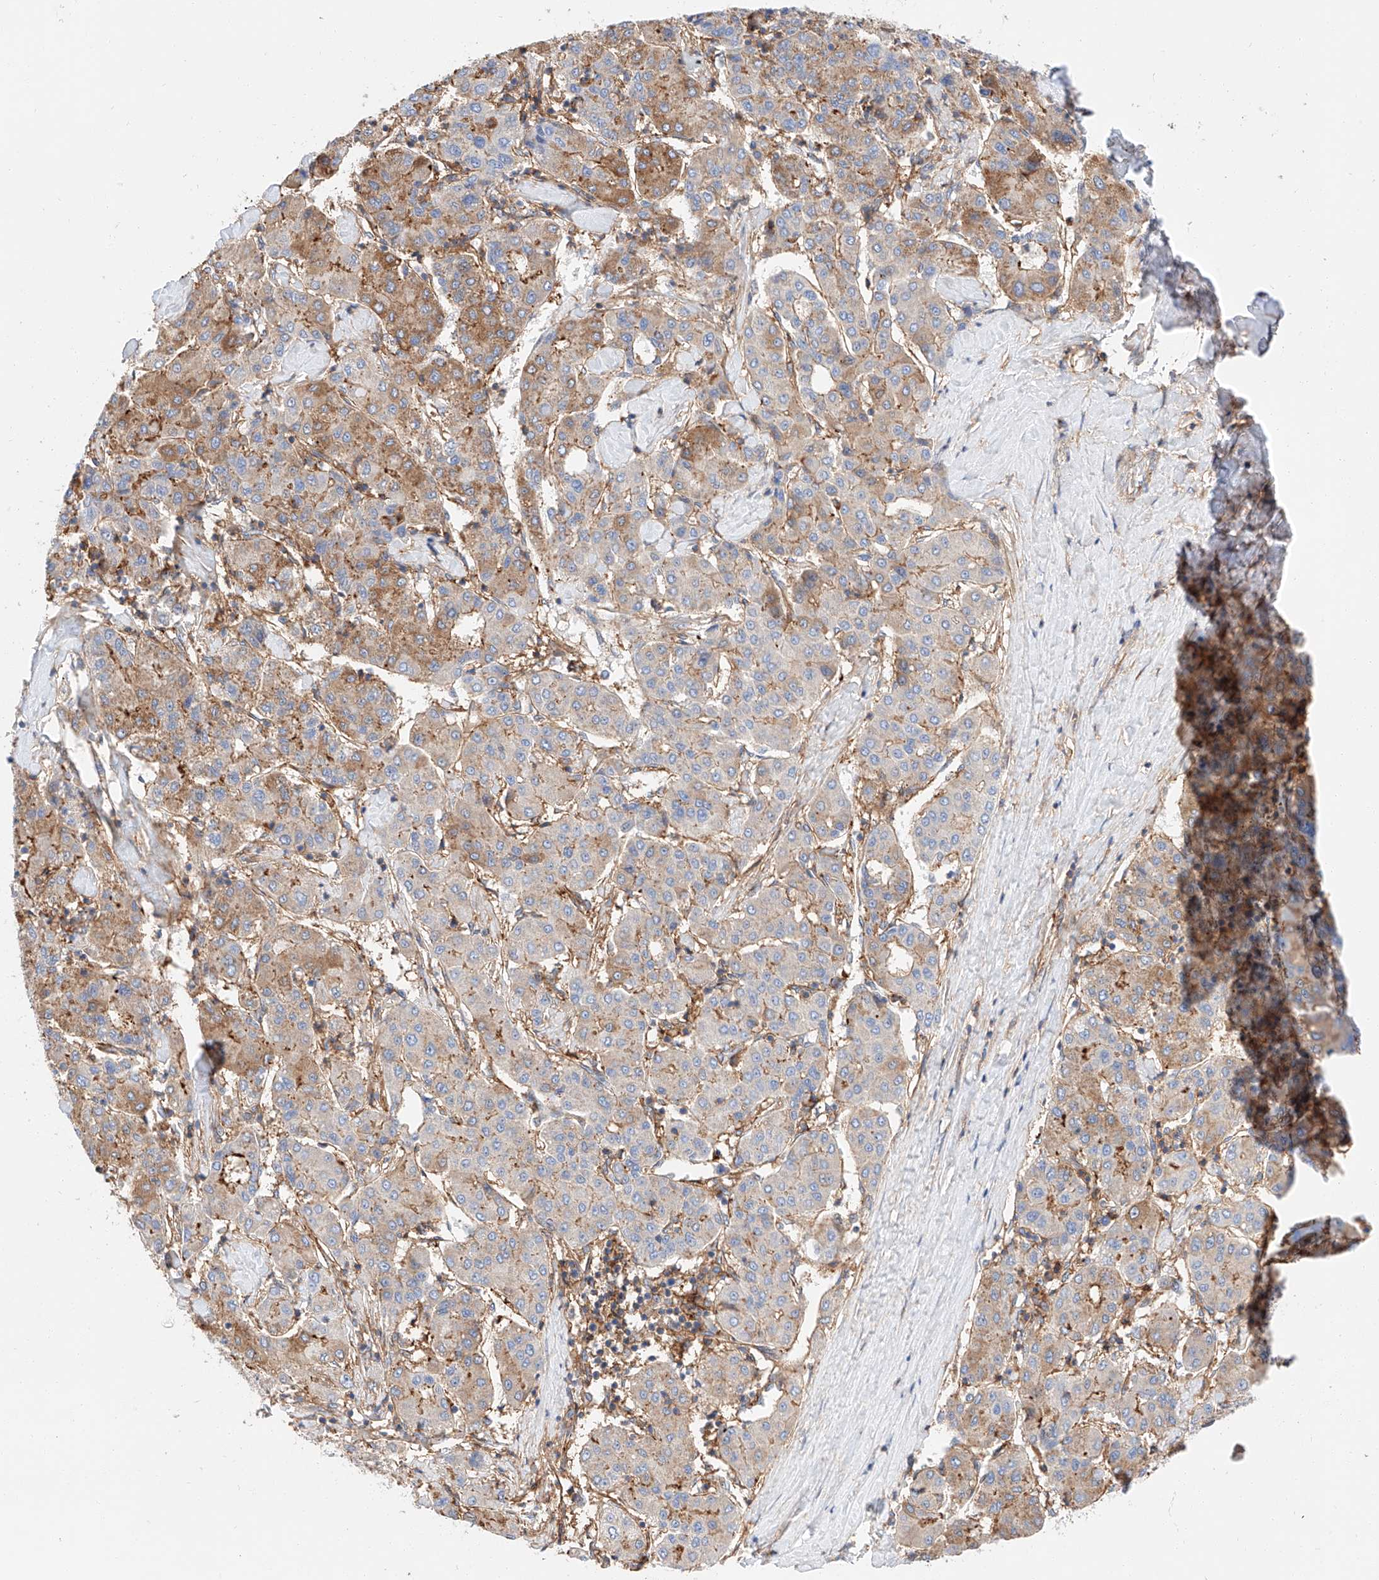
{"staining": {"intensity": "moderate", "quantity": "<25%", "location": "cytoplasmic/membranous"}, "tissue": "liver cancer", "cell_type": "Tumor cells", "image_type": "cancer", "snomed": [{"axis": "morphology", "description": "Carcinoma, Hepatocellular, NOS"}, {"axis": "topography", "description": "Liver"}], "caption": "An image of liver cancer stained for a protein displays moderate cytoplasmic/membranous brown staining in tumor cells.", "gene": "HAUS4", "patient": {"sex": "male", "age": 65}}